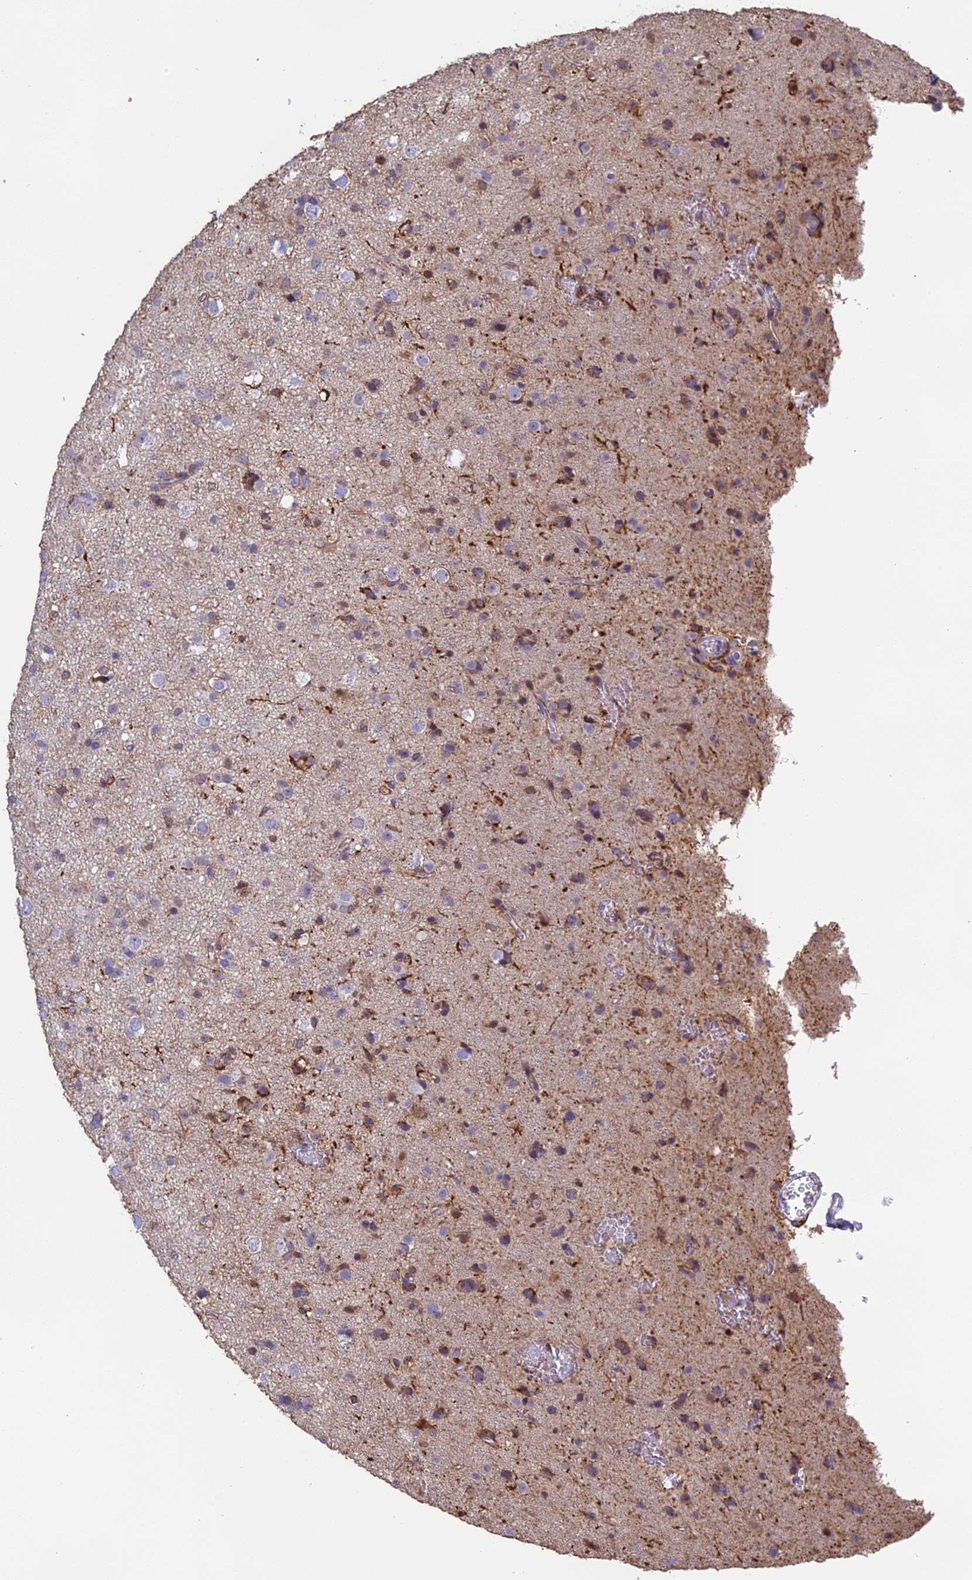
{"staining": {"intensity": "weak", "quantity": "25%-75%", "location": "cytoplasmic/membranous"}, "tissue": "glioma", "cell_type": "Tumor cells", "image_type": "cancer", "snomed": [{"axis": "morphology", "description": "Glioma, malignant, Low grade"}, {"axis": "topography", "description": "Brain"}], "caption": "Immunohistochemical staining of human malignant glioma (low-grade) demonstrates low levels of weak cytoplasmic/membranous protein expression in approximately 25%-75% of tumor cells.", "gene": "TMEM255B", "patient": {"sex": "male", "age": 65}}